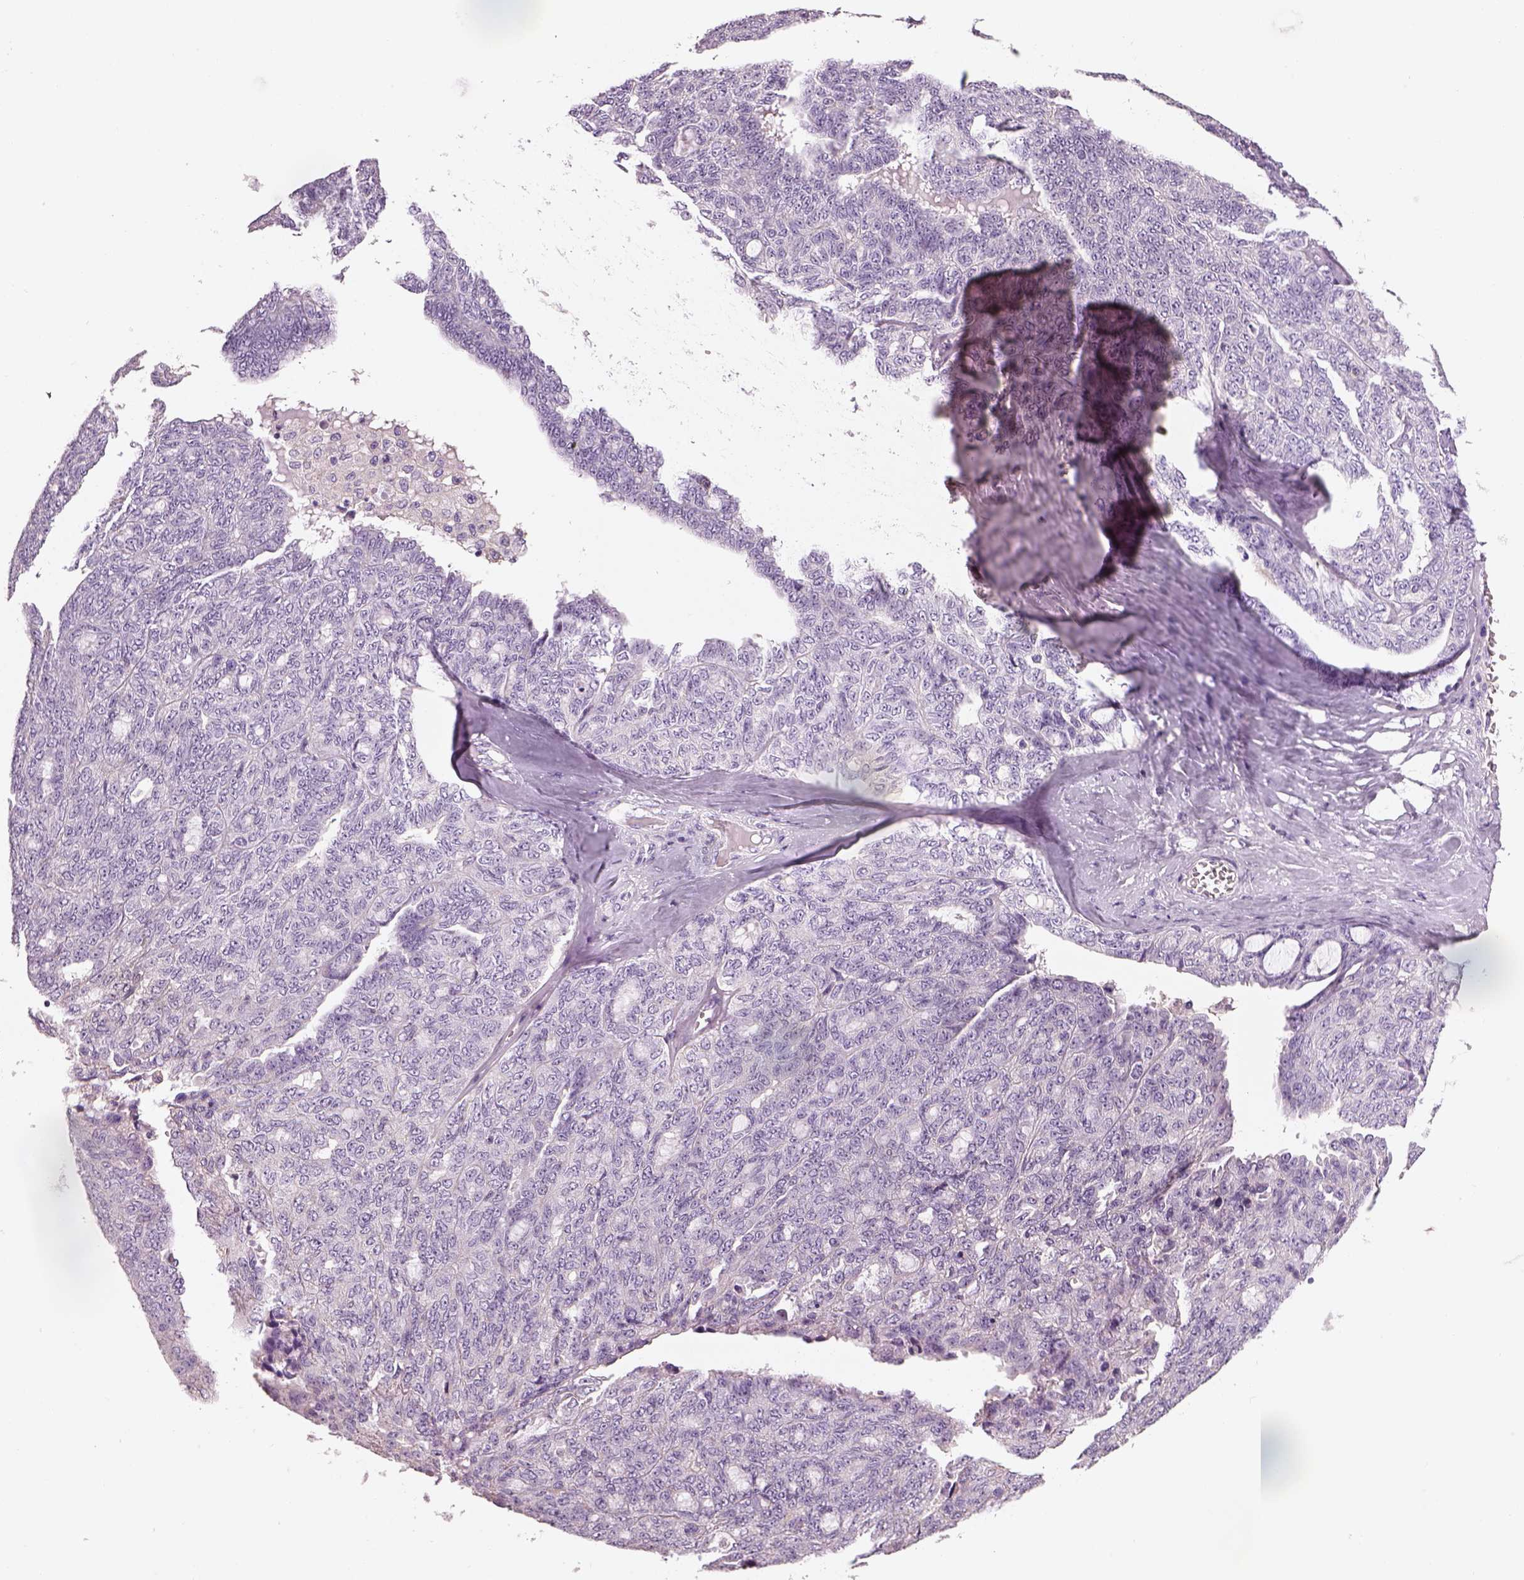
{"staining": {"intensity": "negative", "quantity": "none", "location": "none"}, "tissue": "ovarian cancer", "cell_type": "Tumor cells", "image_type": "cancer", "snomed": [{"axis": "morphology", "description": "Cystadenocarcinoma, serous, NOS"}, {"axis": "topography", "description": "Ovary"}], "caption": "High magnification brightfield microscopy of ovarian cancer (serous cystadenocarcinoma) stained with DAB (brown) and counterstained with hematoxylin (blue): tumor cells show no significant staining. (DAB (3,3'-diaminobenzidine) immunohistochemistry (IHC) visualized using brightfield microscopy, high magnification).", "gene": "OTUD6A", "patient": {"sex": "female", "age": 71}}